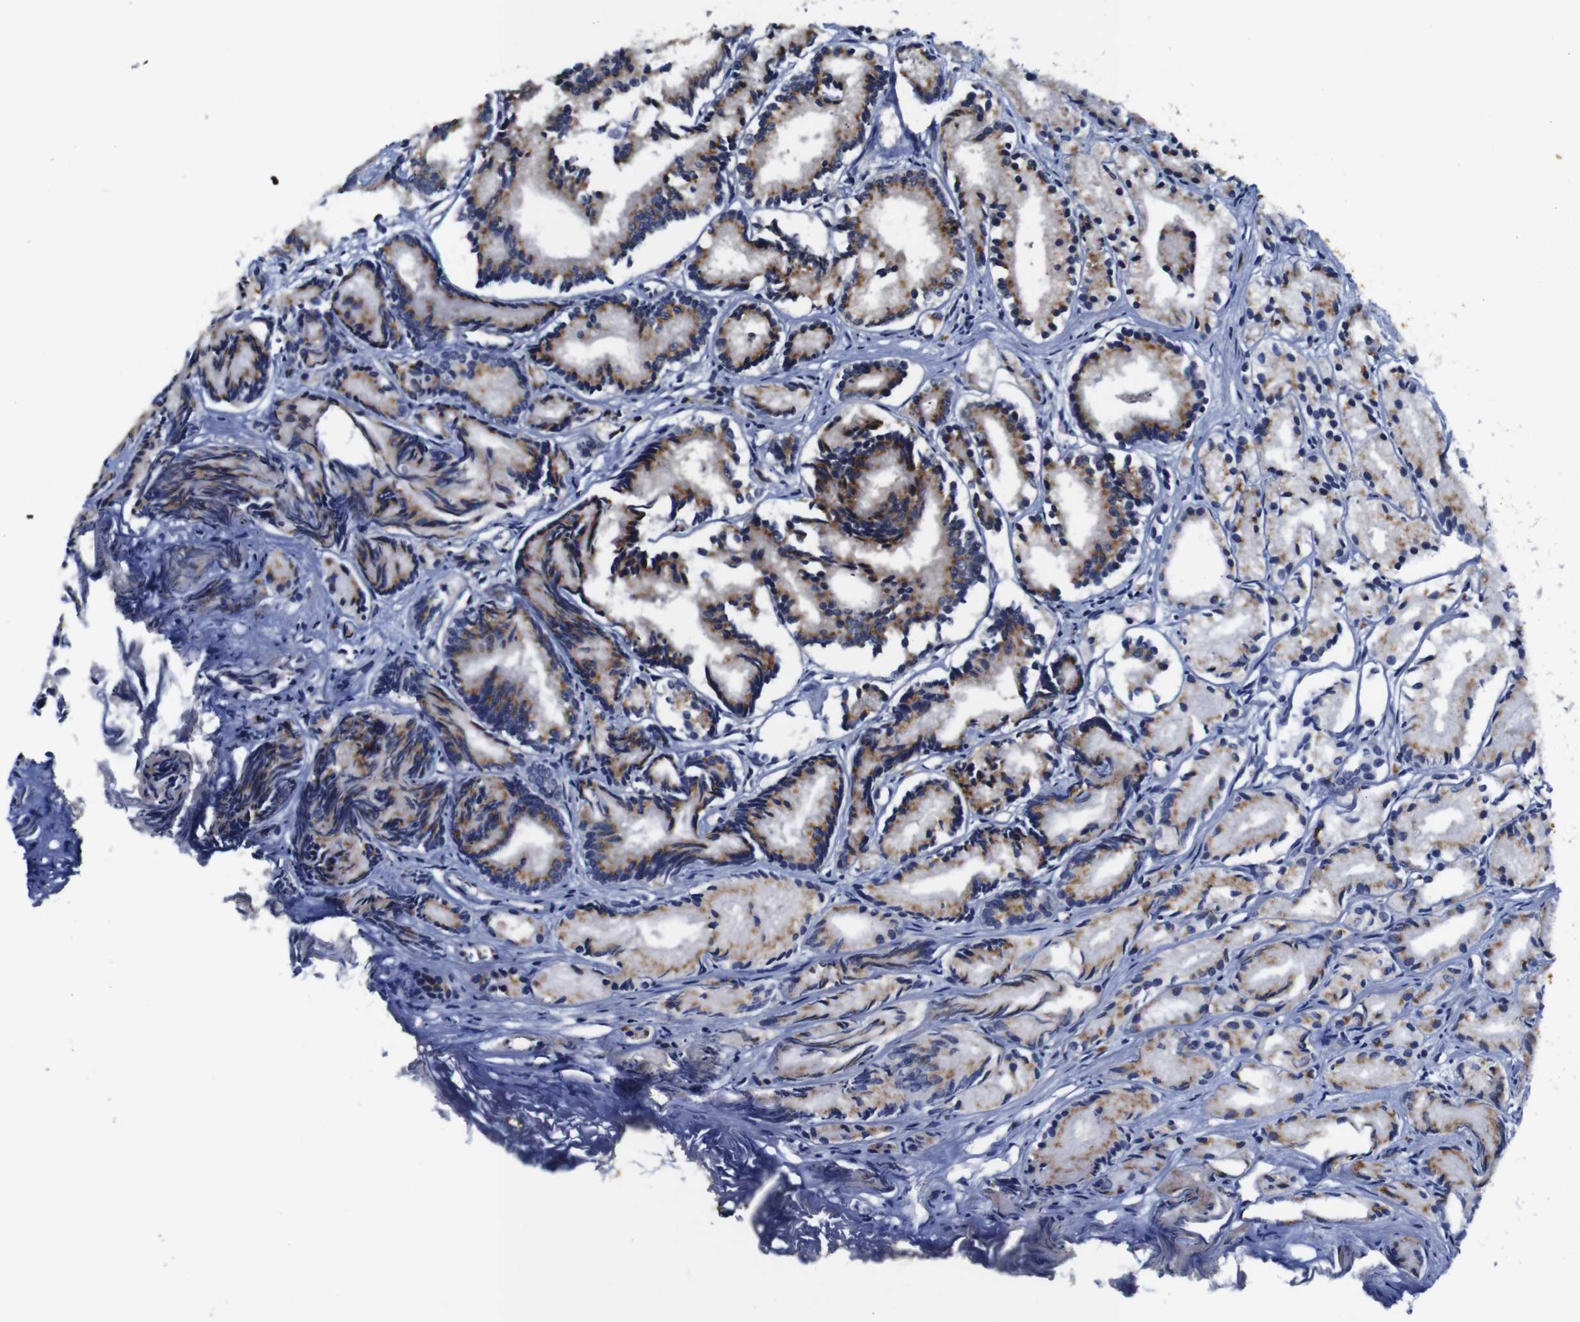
{"staining": {"intensity": "moderate", "quantity": ">75%", "location": "cytoplasmic/membranous"}, "tissue": "prostate cancer", "cell_type": "Tumor cells", "image_type": "cancer", "snomed": [{"axis": "morphology", "description": "Adenocarcinoma, Low grade"}, {"axis": "topography", "description": "Prostate"}], "caption": "Tumor cells demonstrate moderate cytoplasmic/membranous staining in approximately >75% of cells in adenocarcinoma (low-grade) (prostate). (Stains: DAB (3,3'-diaminobenzidine) in brown, nuclei in blue, Microscopy: brightfield microscopy at high magnification).", "gene": "FURIN", "patient": {"sex": "male", "age": 72}}